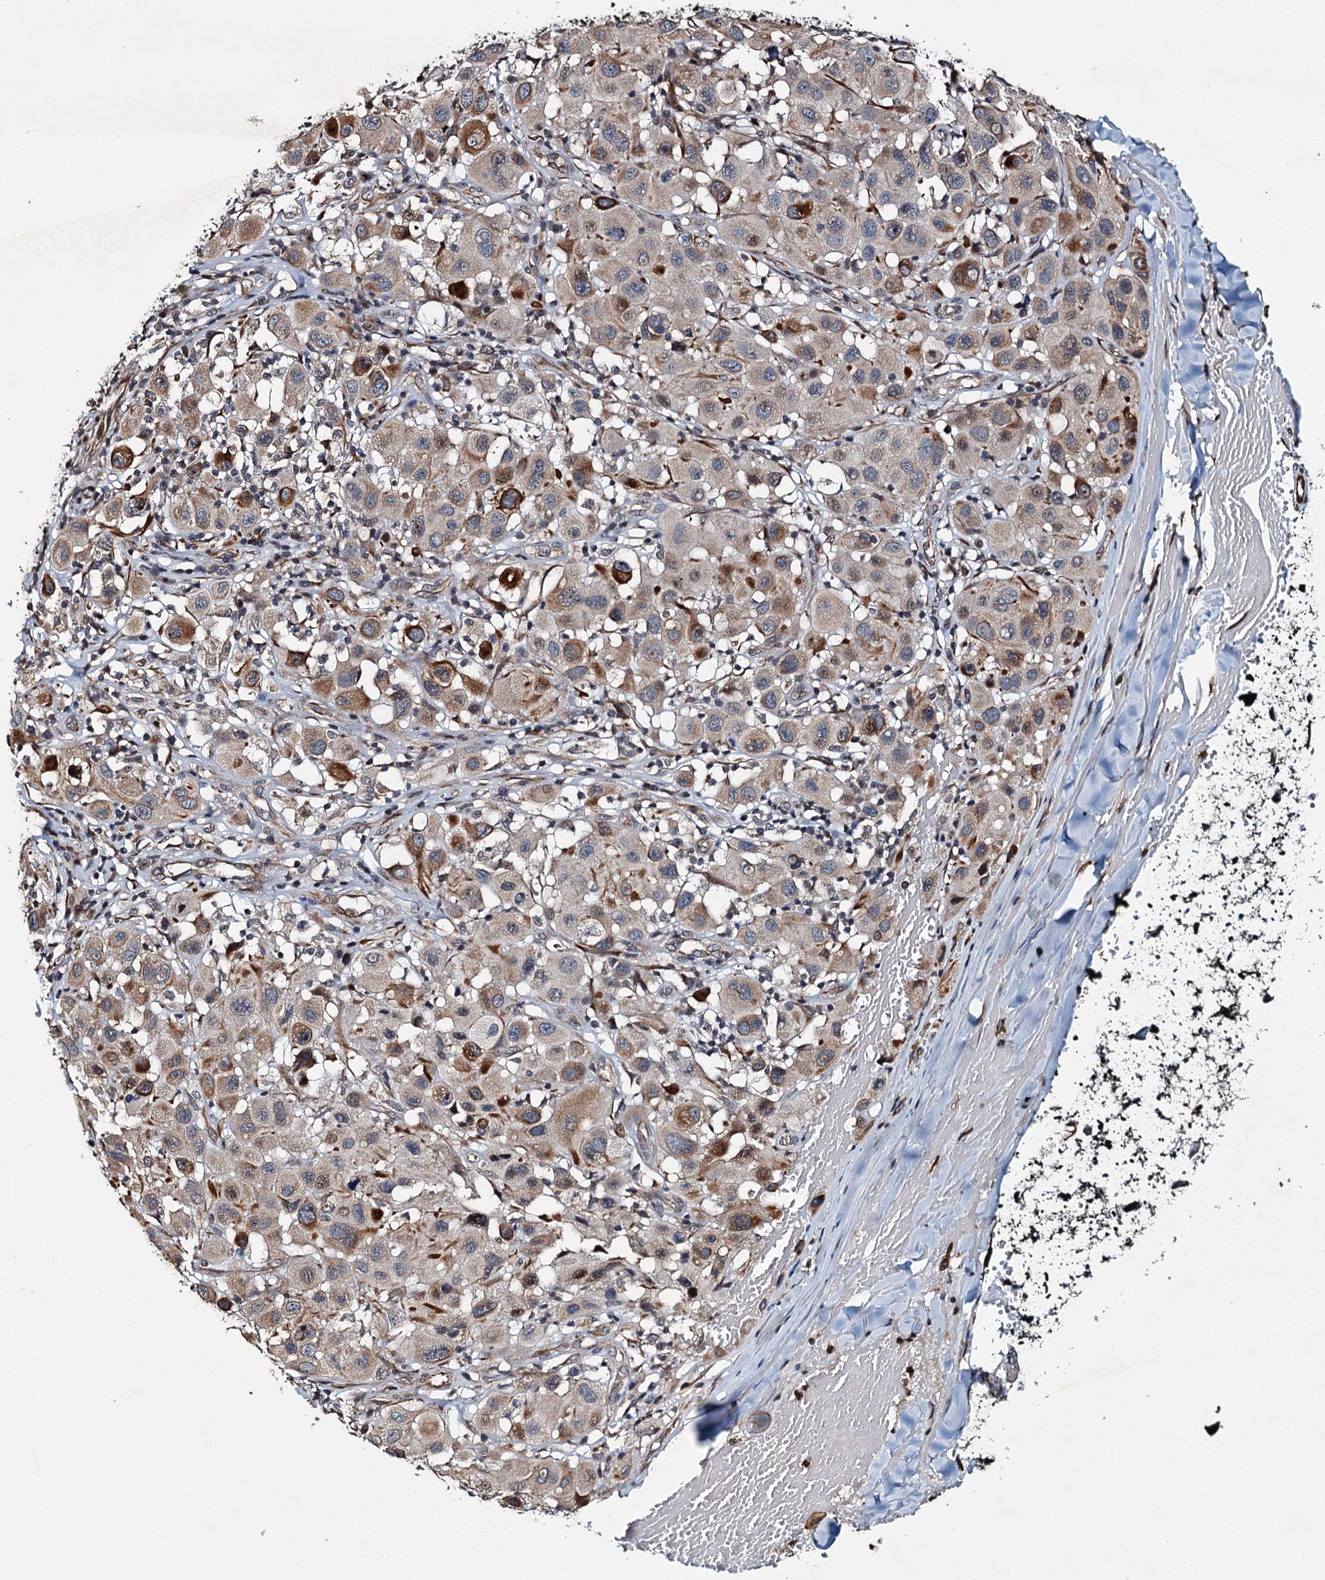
{"staining": {"intensity": "moderate", "quantity": "<25%", "location": "cytoplasmic/membranous"}, "tissue": "melanoma", "cell_type": "Tumor cells", "image_type": "cancer", "snomed": [{"axis": "morphology", "description": "Malignant melanoma, Metastatic site"}, {"axis": "topography", "description": "Skin"}], "caption": "Melanoma stained for a protein (brown) exhibits moderate cytoplasmic/membranous positive expression in approximately <25% of tumor cells.", "gene": "WHAMM", "patient": {"sex": "male", "age": 41}}